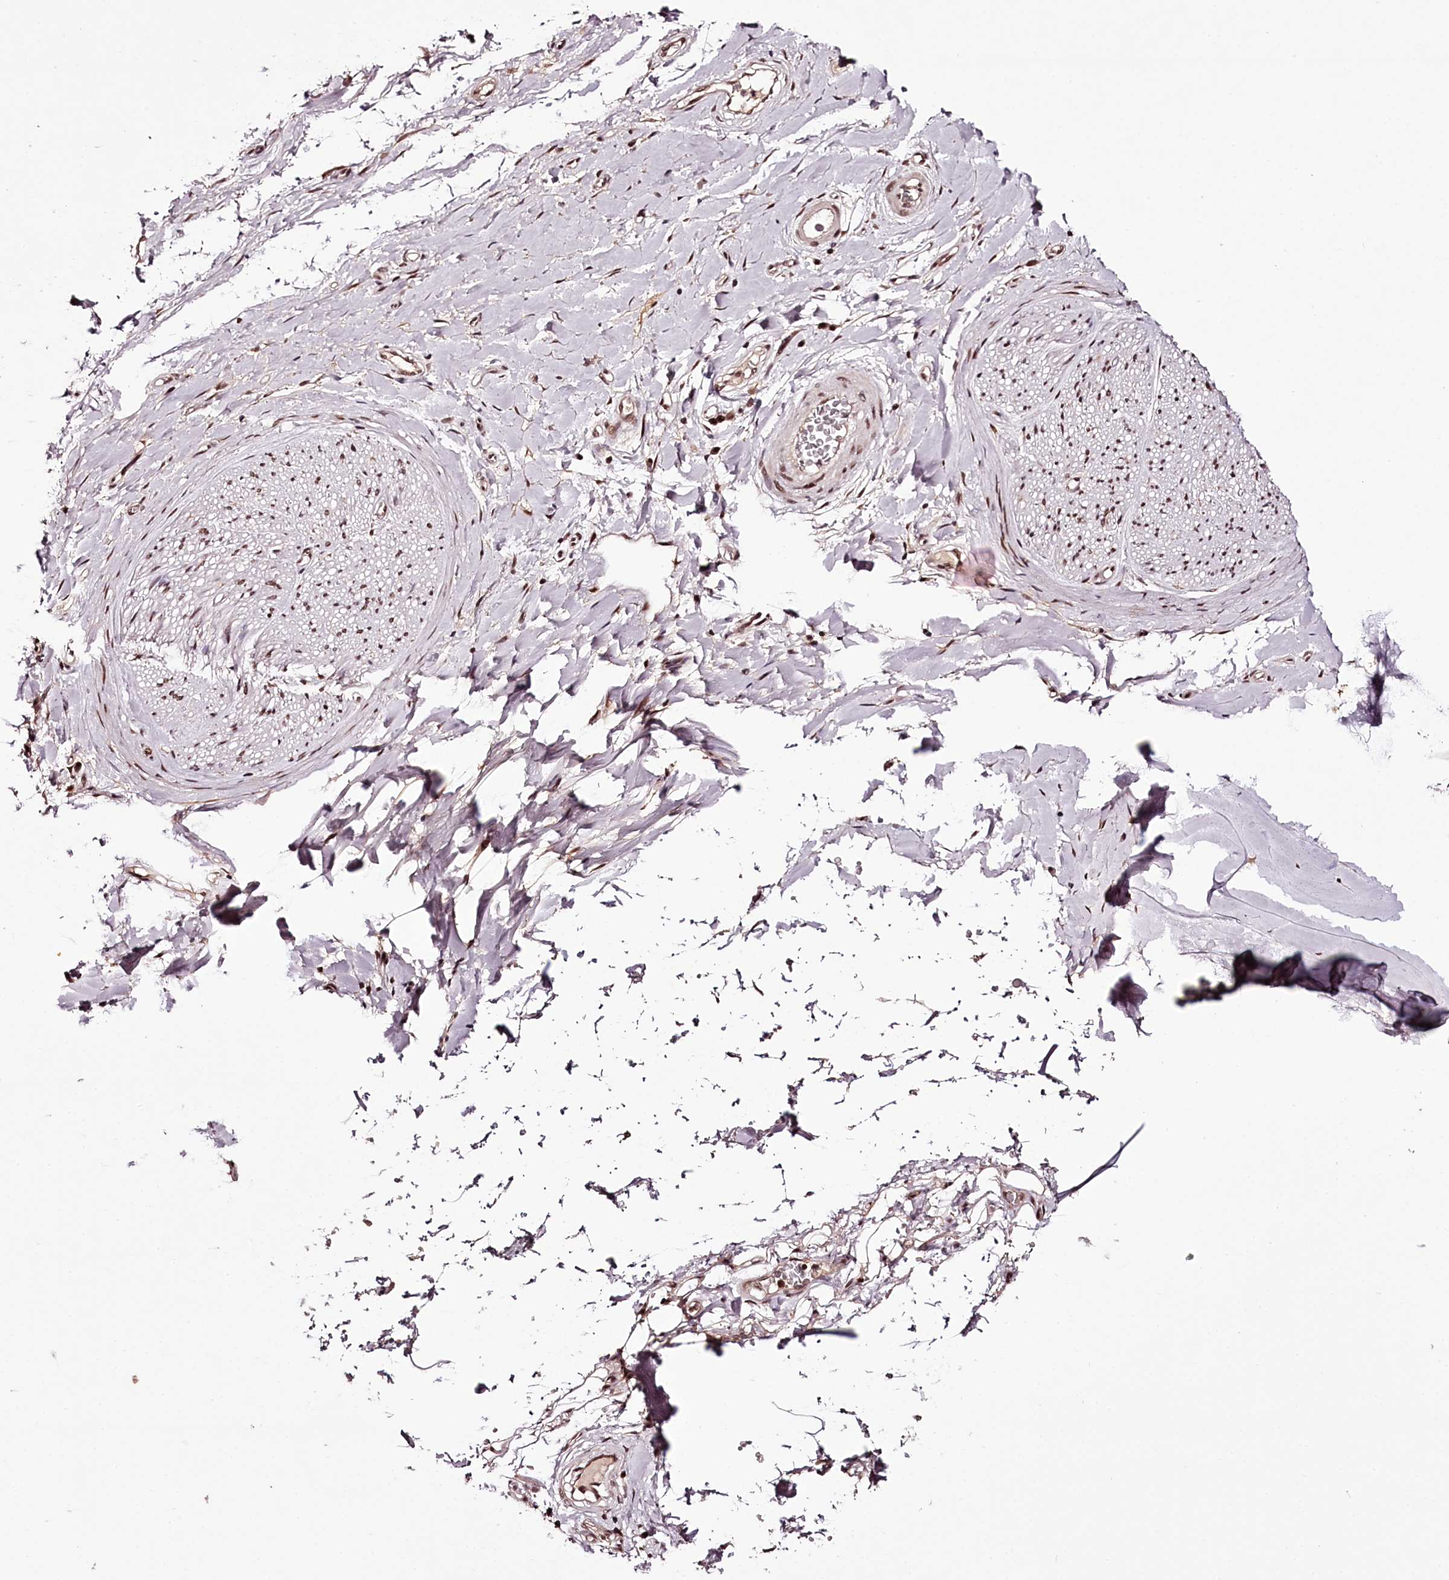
{"staining": {"intensity": "moderate", "quantity": ">75%", "location": "nuclear"}, "tissue": "adipose tissue", "cell_type": "Adipocytes", "image_type": "normal", "snomed": [{"axis": "morphology", "description": "Normal tissue, NOS"}, {"axis": "morphology", "description": "Adenocarcinoma, NOS"}, {"axis": "topography", "description": "Stomach, upper"}, {"axis": "topography", "description": "Peripheral nerve tissue"}], "caption": "DAB (3,3'-diaminobenzidine) immunohistochemical staining of normal adipose tissue reveals moderate nuclear protein positivity in about >75% of adipocytes. The staining is performed using DAB brown chromogen to label protein expression. The nuclei are counter-stained blue using hematoxylin.", "gene": "TTC33", "patient": {"sex": "male", "age": 62}}